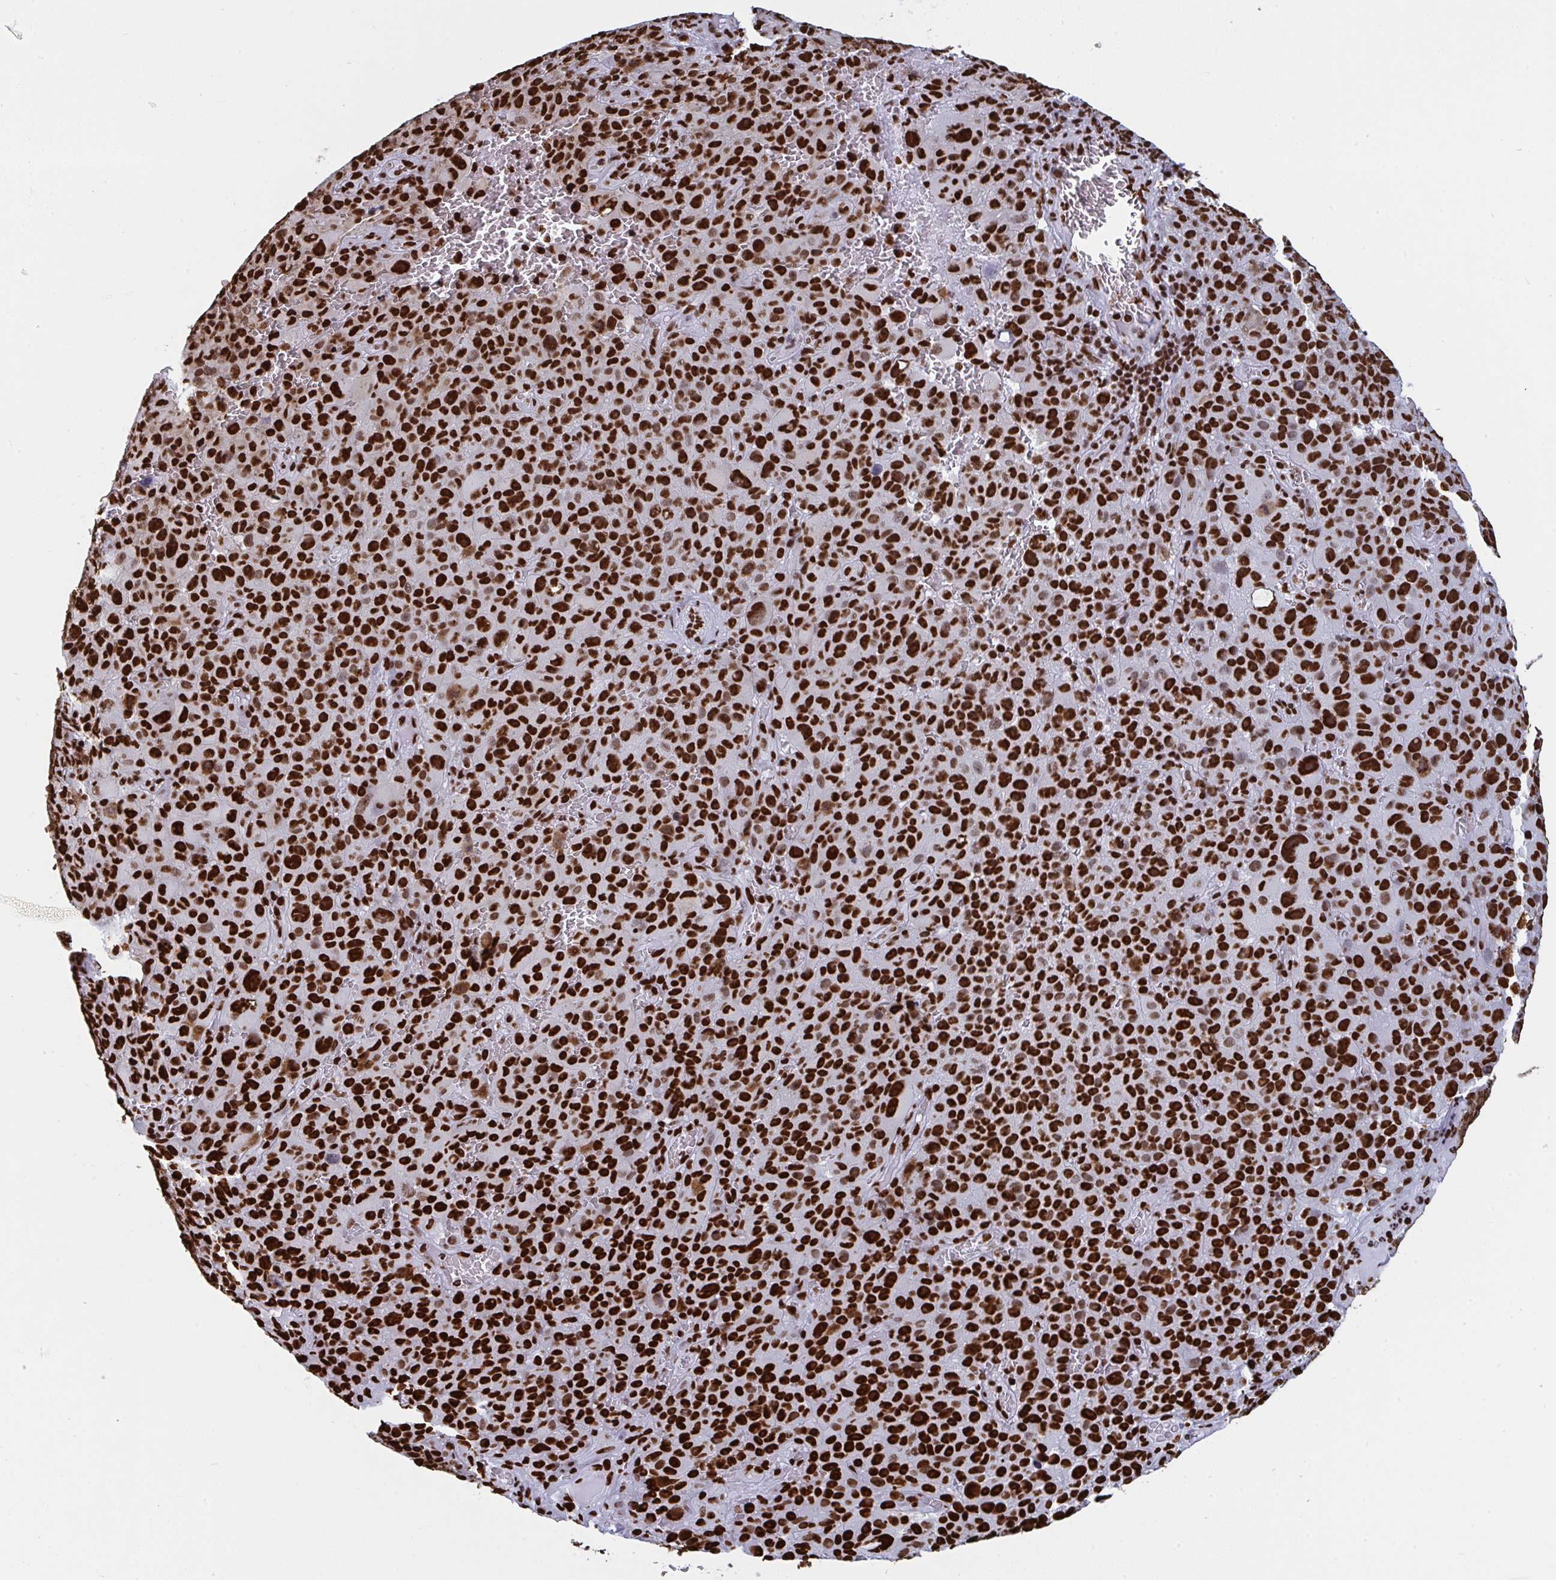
{"staining": {"intensity": "strong", "quantity": ">75%", "location": "nuclear"}, "tissue": "melanoma", "cell_type": "Tumor cells", "image_type": "cancer", "snomed": [{"axis": "morphology", "description": "Malignant melanoma, NOS"}, {"axis": "topography", "description": "Skin"}], "caption": "Immunohistochemistry image of neoplastic tissue: human malignant melanoma stained using immunohistochemistry (IHC) exhibits high levels of strong protein expression localized specifically in the nuclear of tumor cells, appearing as a nuclear brown color.", "gene": "GAR1", "patient": {"sex": "female", "age": 82}}